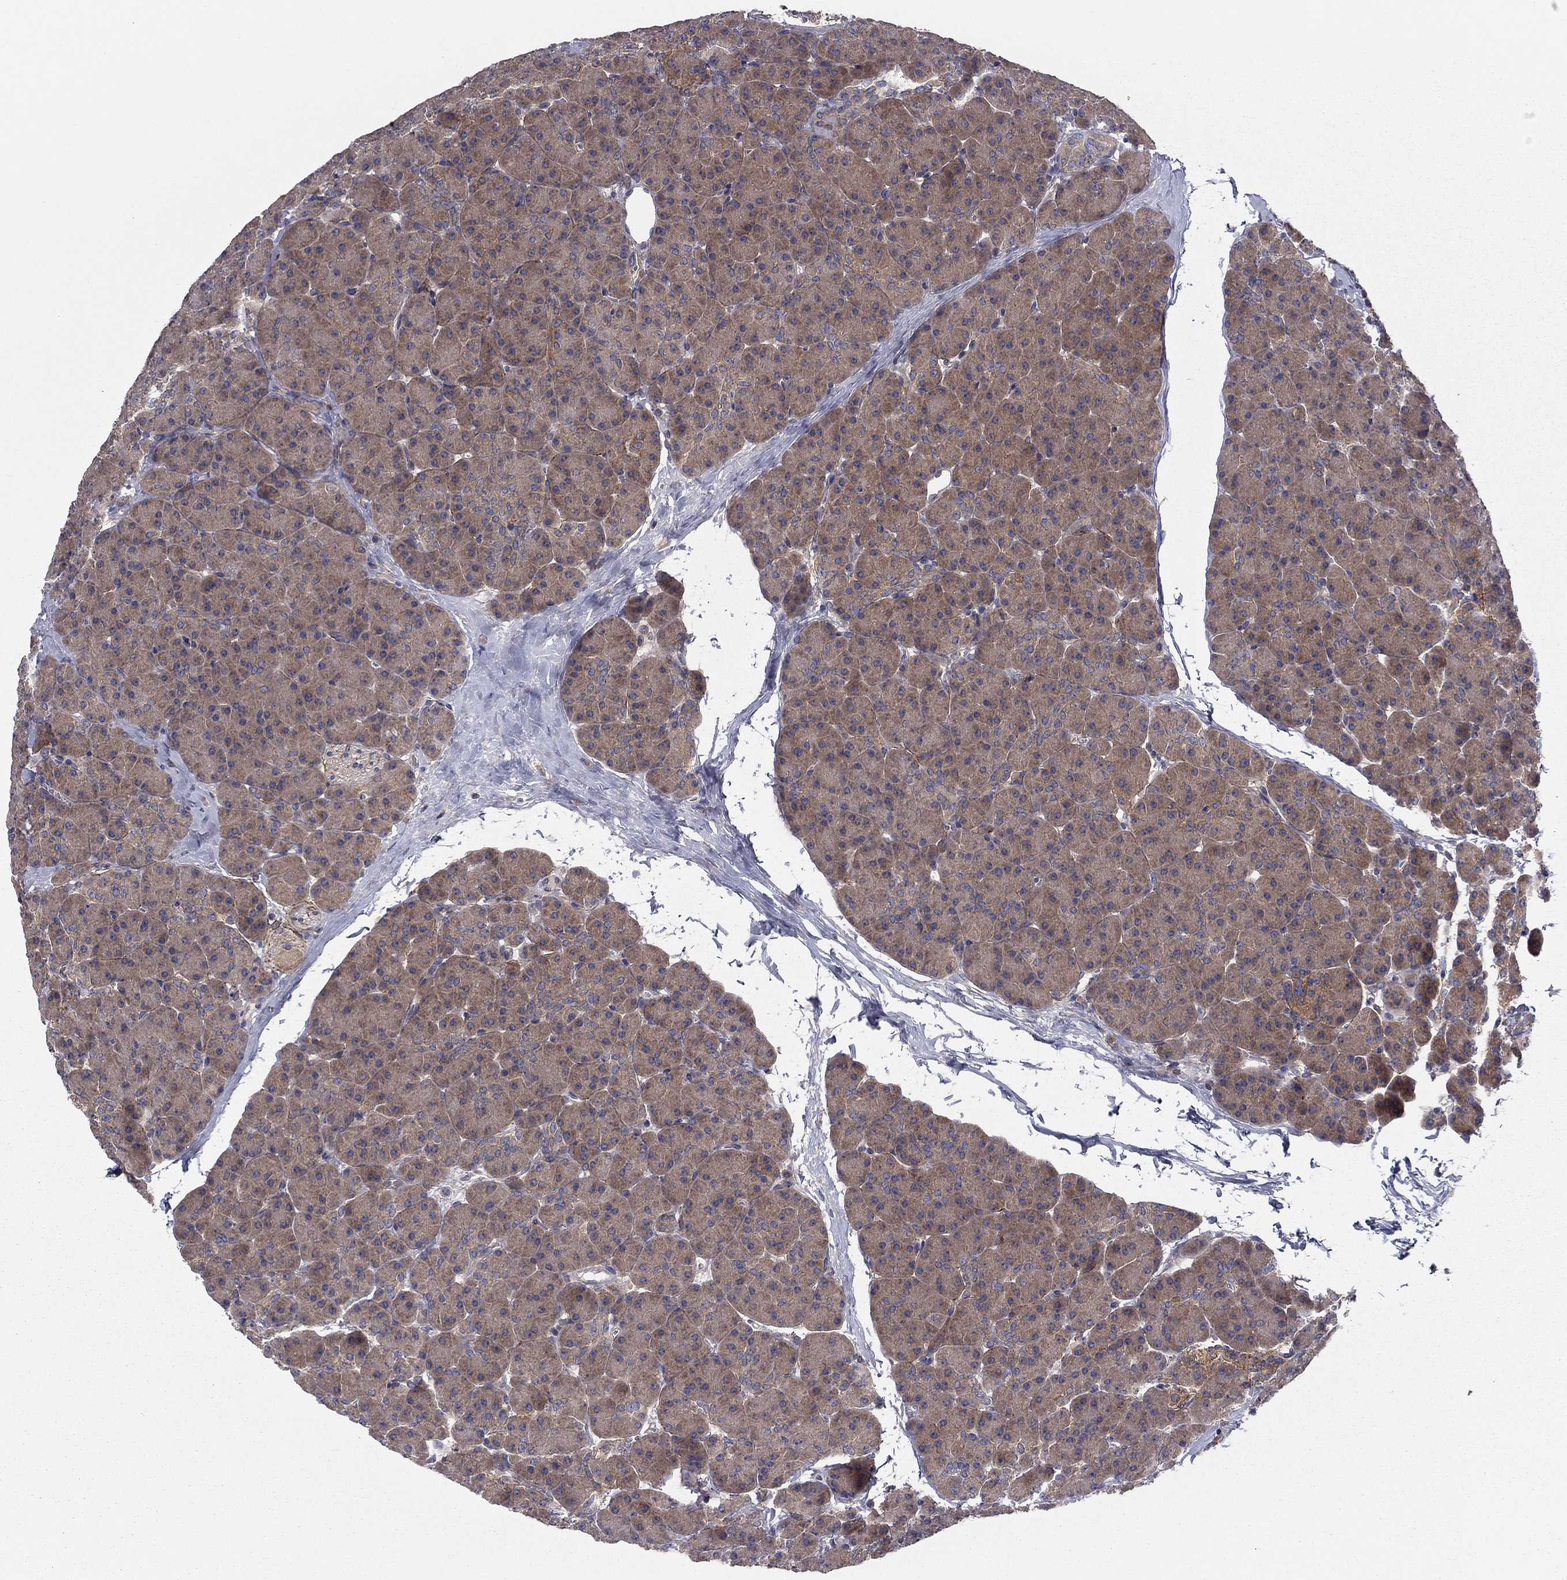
{"staining": {"intensity": "moderate", "quantity": "25%-75%", "location": "cytoplasmic/membranous"}, "tissue": "pancreas", "cell_type": "Exocrine glandular cells", "image_type": "normal", "snomed": [{"axis": "morphology", "description": "Normal tissue, NOS"}, {"axis": "topography", "description": "Pancreas"}], "caption": "Human pancreas stained with a brown dye exhibits moderate cytoplasmic/membranous positive staining in about 25%-75% of exocrine glandular cells.", "gene": "RNF123", "patient": {"sex": "female", "age": 44}}